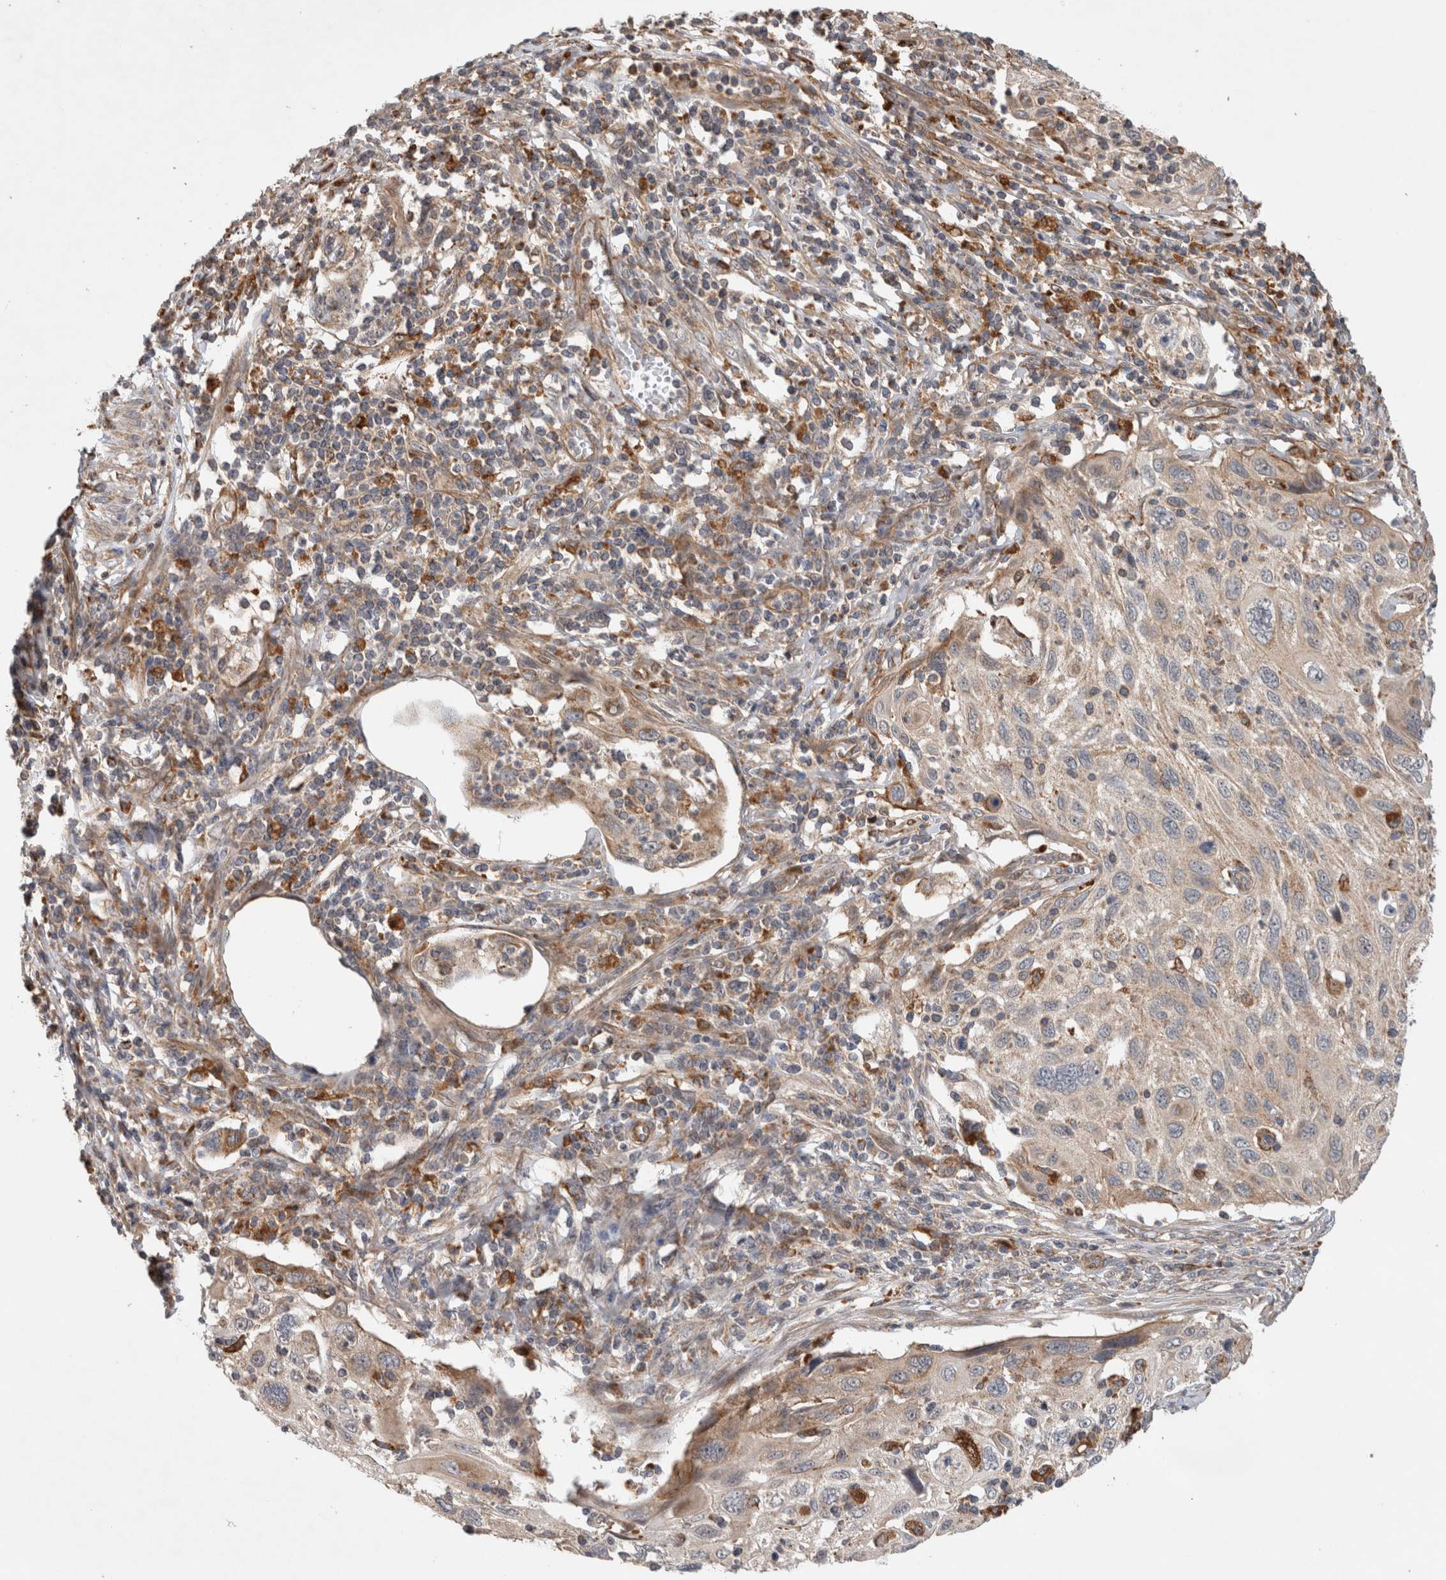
{"staining": {"intensity": "weak", "quantity": ">75%", "location": "cytoplasmic/membranous"}, "tissue": "cervical cancer", "cell_type": "Tumor cells", "image_type": "cancer", "snomed": [{"axis": "morphology", "description": "Squamous cell carcinoma, NOS"}, {"axis": "topography", "description": "Cervix"}], "caption": "Immunohistochemical staining of human squamous cell carcinoma (cervical) shows low levels of weak cytoplasmic/membranous positivity in about >75% of tumor cells.", "gene": "ADGRL3", "patient": {"sex": "female", "age": 70}}